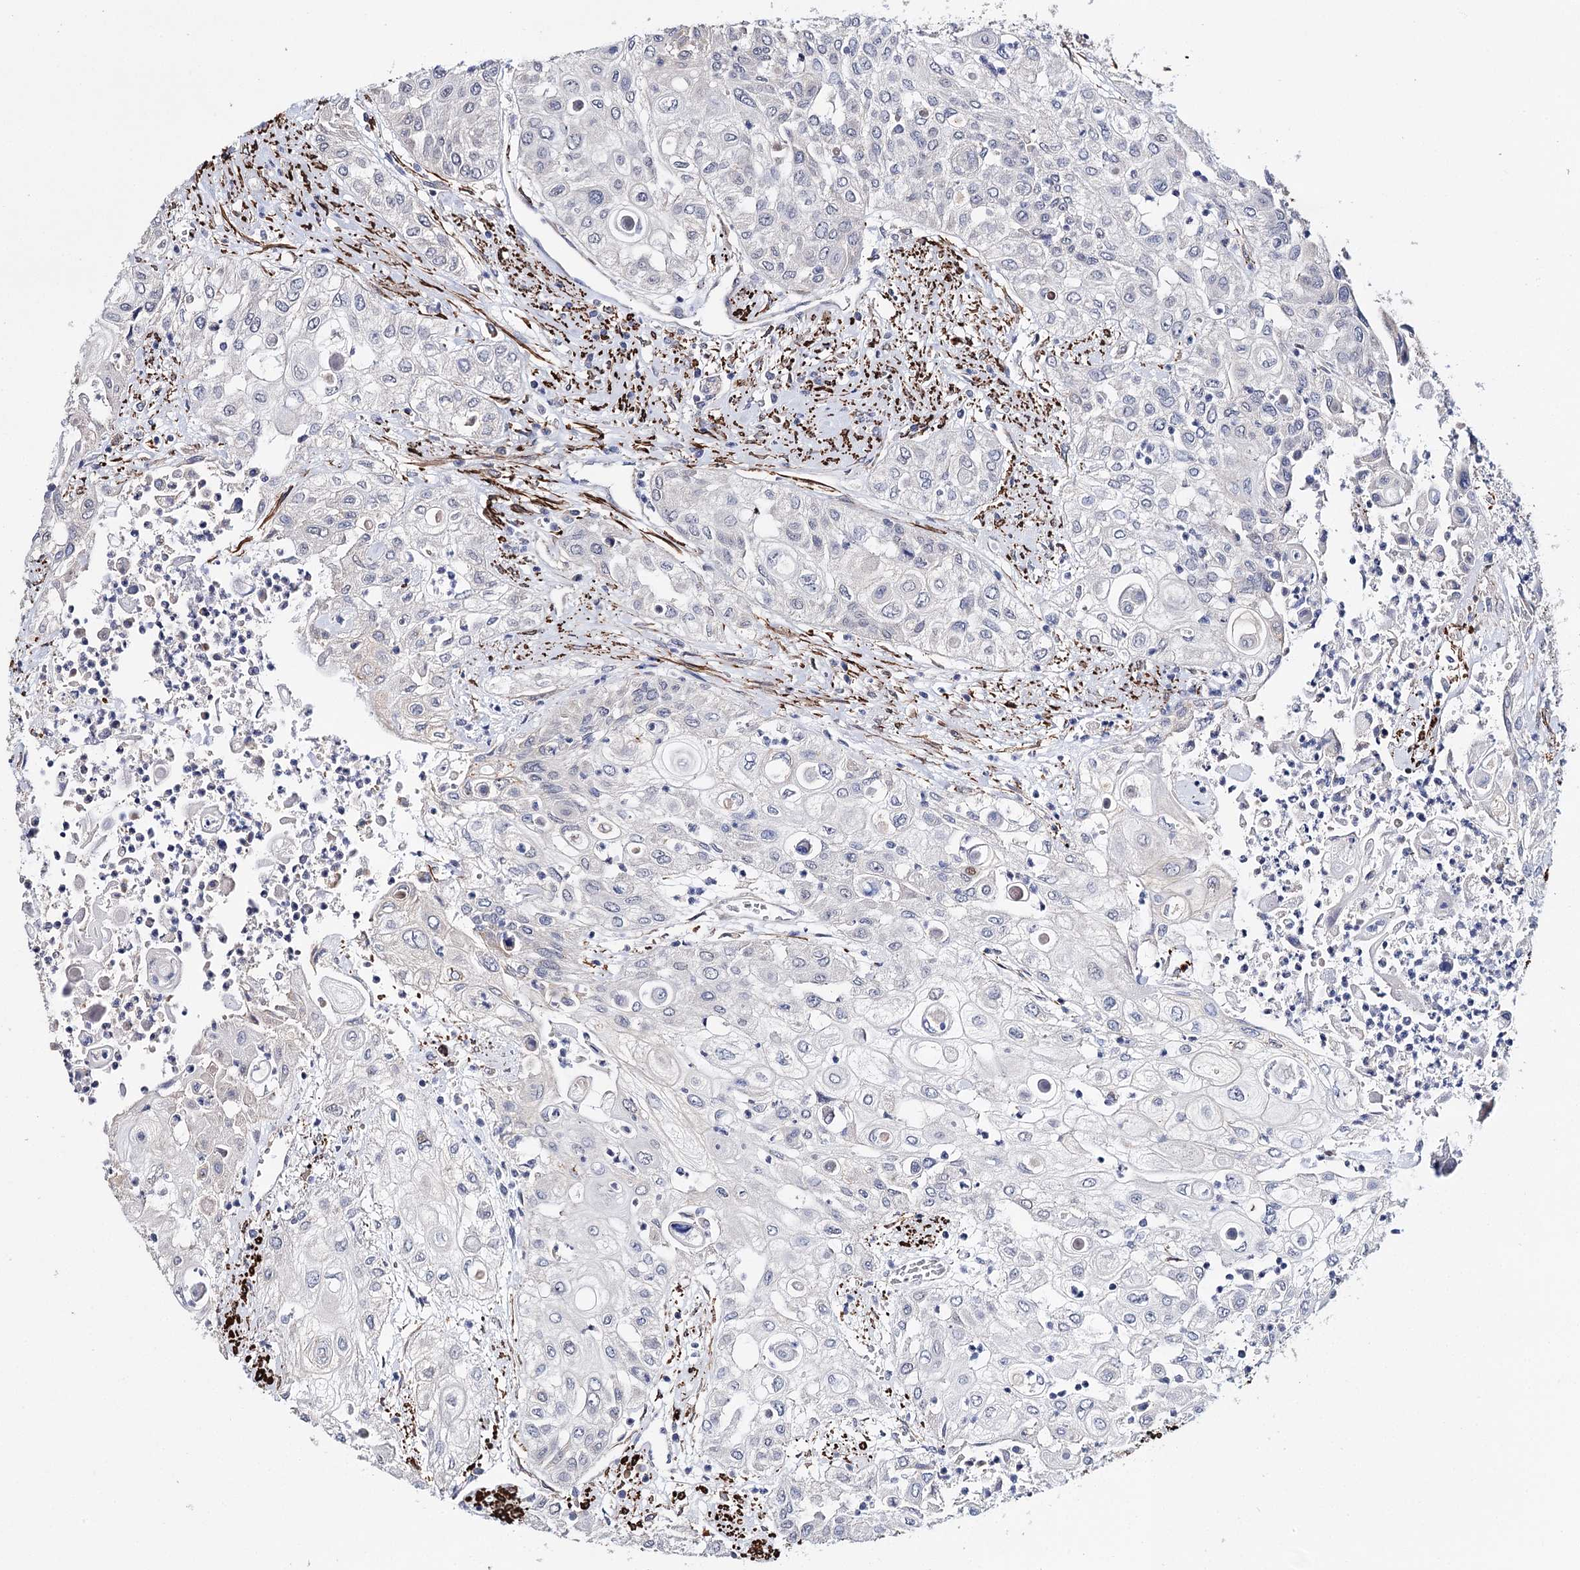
{"staining": {"intensity": "negative", "quantity": "none", "location": "none"}, "tissue": "urothelial cancer", "cell_type": "Tumor cells", "image_type": "cancer", "snomed": [{"axis": "morphology", "description": "Urothelial carcinoma, High grade"}, {"axis": "topography", "description": "Urinary bladder"}], "caption": "There is no significant positivity in tumor cells of urothelial cancer. (DAB immunohistochemistry with hematoxylin counter stain).", "gene": "CFAP46", "patient": {"sex": "female", "age": 79}}